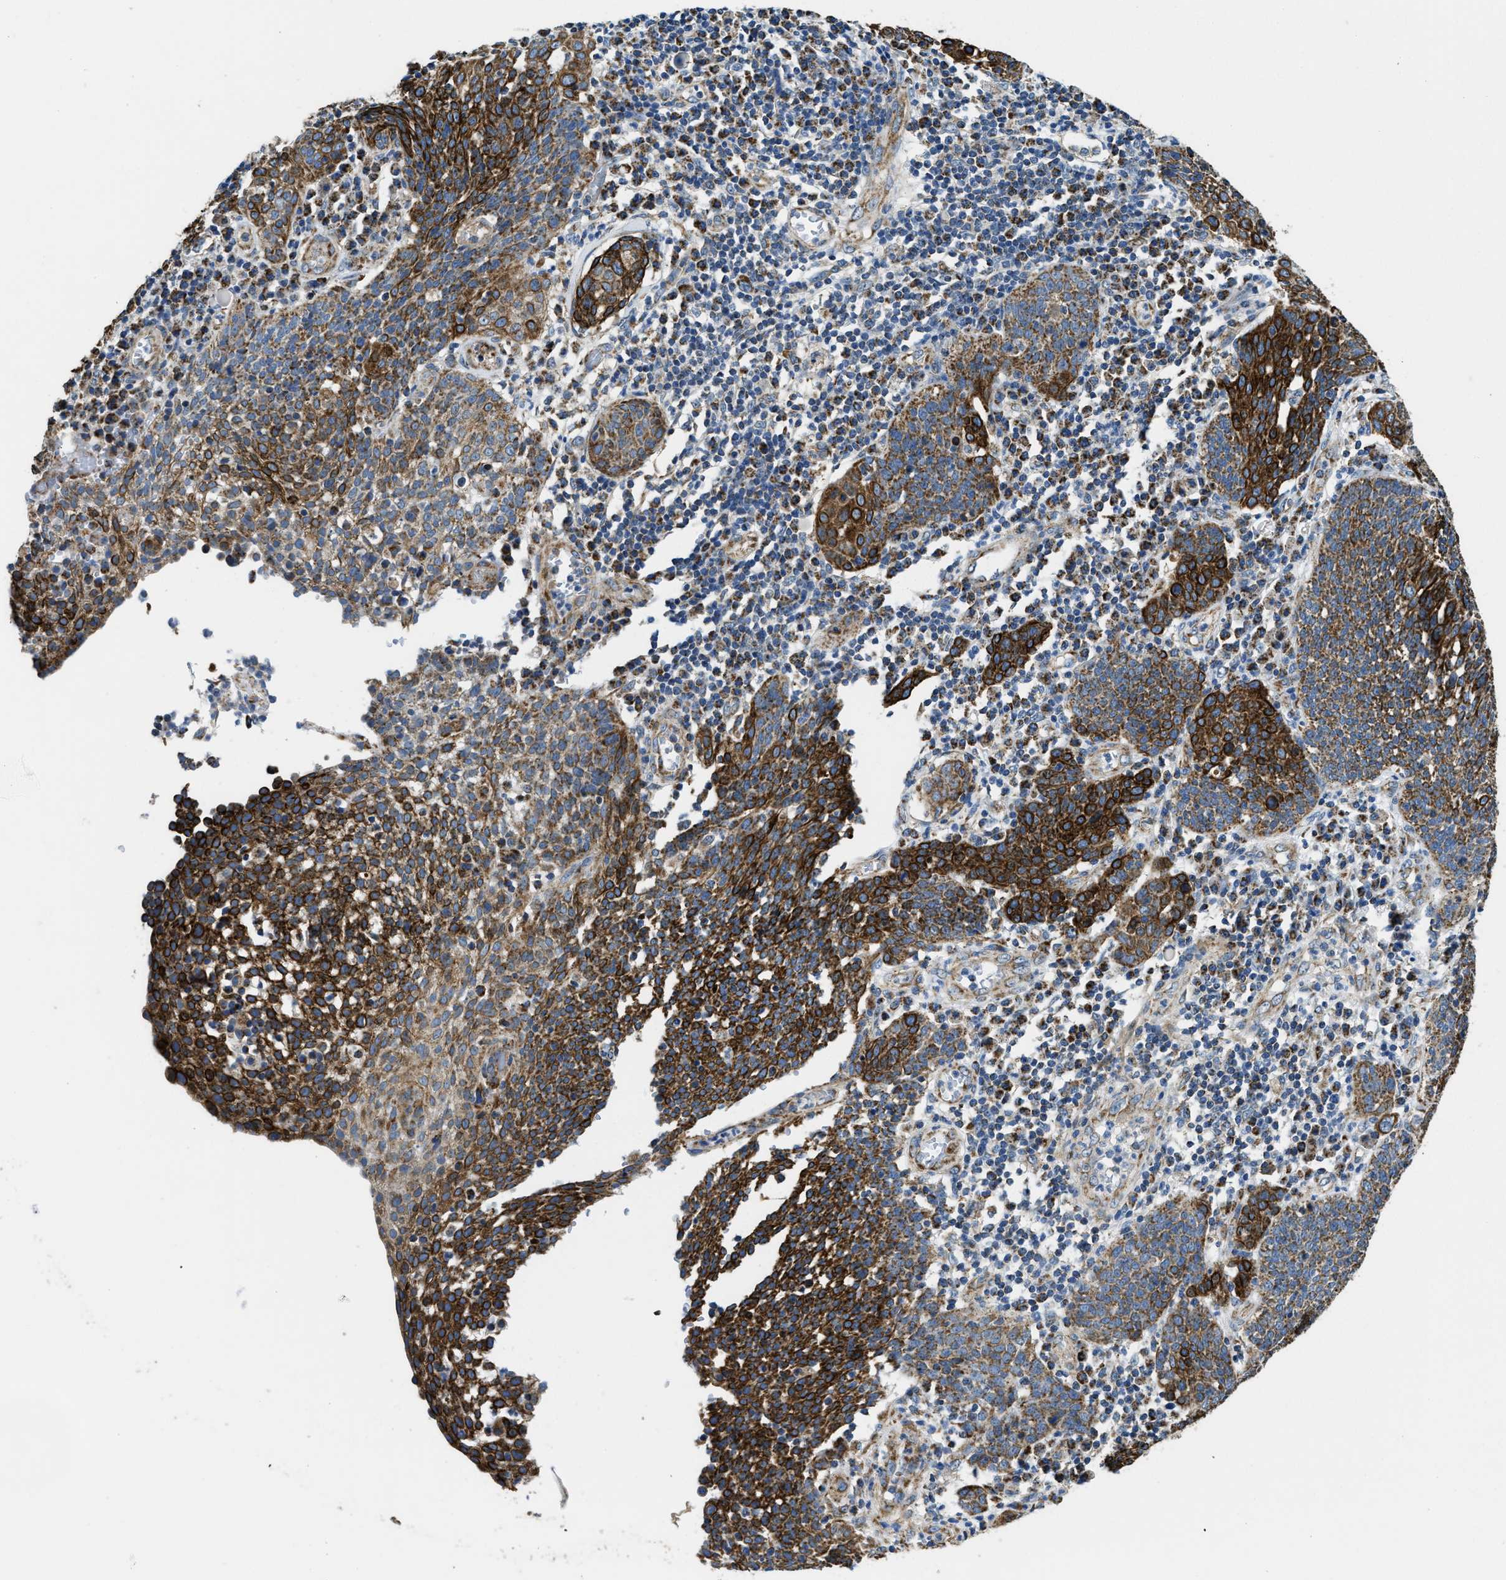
{"staining": {"intensity": "strong", "quantity": ">75%", "location": "cytoplasmic/membranous"}, "tissue": "cervical cancer", "cell_type": "Tumor cells", "image_type": "cancer", "snomed": [{"axis": "morphology", "description": "Squamous cell carcinoma, NOS"}, {"axis": "topography", "description": "Cervix"}], "caption": "Cervical cancer was stained to show a protein in brown. There is high levels of strong cytoplasmic/membranous staining in about >75% of tumor cells.", "gene": "STK33", "patient": {"sex": "female", "age": 34}}